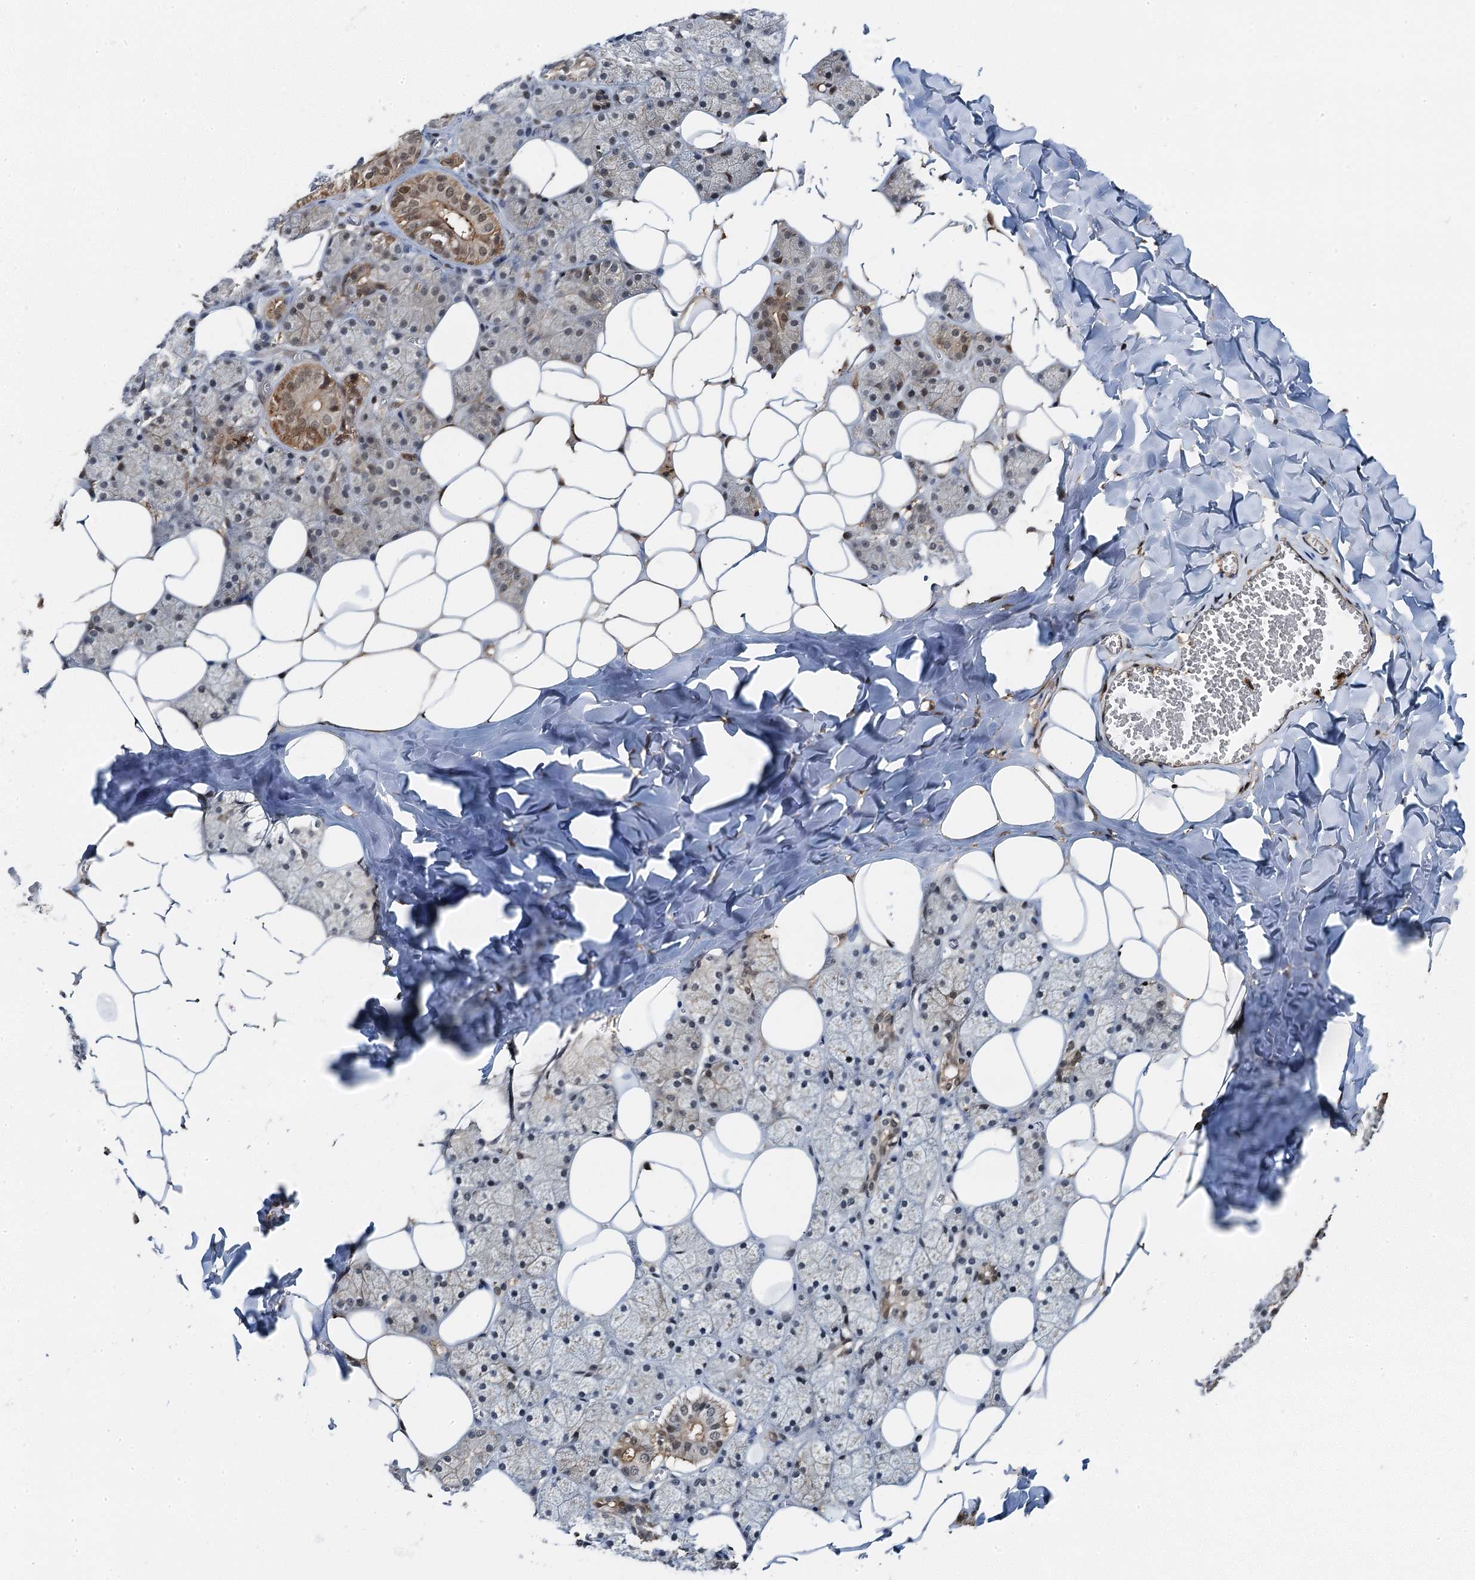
{"staining": {"intensity": "moderate", "quantity": "<25%", "location": "cytoplasmic/membranous,nuclear"}, "tissue": "salivary gland", "cell_type": "Glandular cells", "image_type": "normal", "snomed": [{"axis": "morphology", "description": "Normal tissue, NOS"}, {"axis": "topography", "description": "Salivary gland"}], "caption": "Immunohistochemistry photomicrograph of benign salivary gland stained for a protein (brown), which demonstrates low levels of moderate cytoplasmic/membranous,nuclear positivity in approximately <25% of glandular cells.", "gene": "ZNF609", "patient": {"sex": "female", "age": 33}}